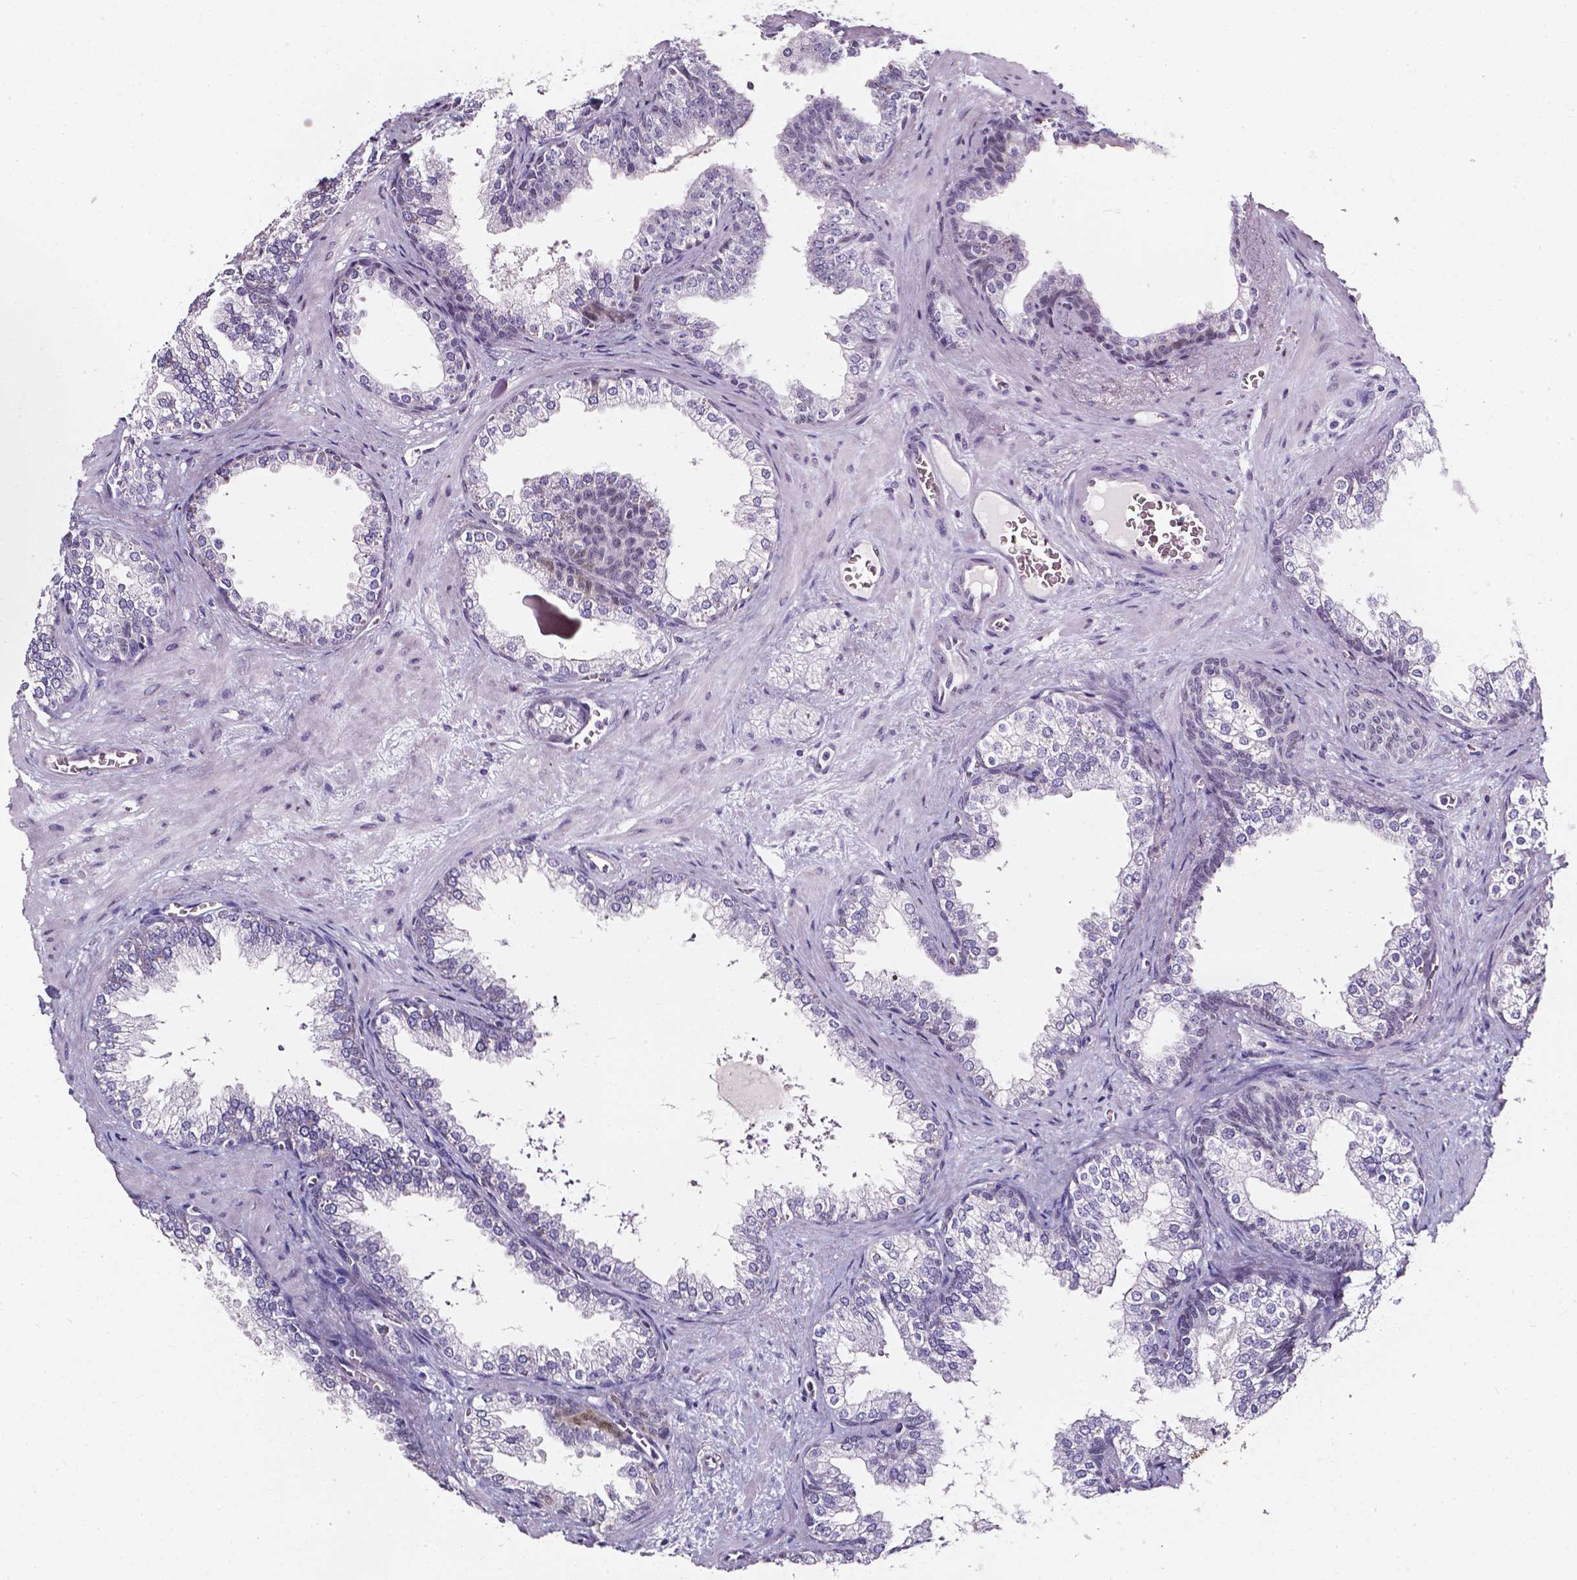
{"staining": {"intensity": "negative", "quantity": "none", "location": "none"}, "tissue": "prostate", "cell_type": "Glandular cells", "image_type": "normal", "snomed": [{"axis": "morphology", "description": "Normal tissue, NOS"}, {"axis": "topography", "description": "Prostate"}], "caption": "Prostate was stained to show a protein in brown. There is no significant expression in glandular cells. The staining is performed using DAB (3,3'-diaminobenzidine) brown chromogen with nuclei counter-stained in using hematoxylin.", "gene": "AKR1B10", "patient": {"sex": "male", "age": 79}}